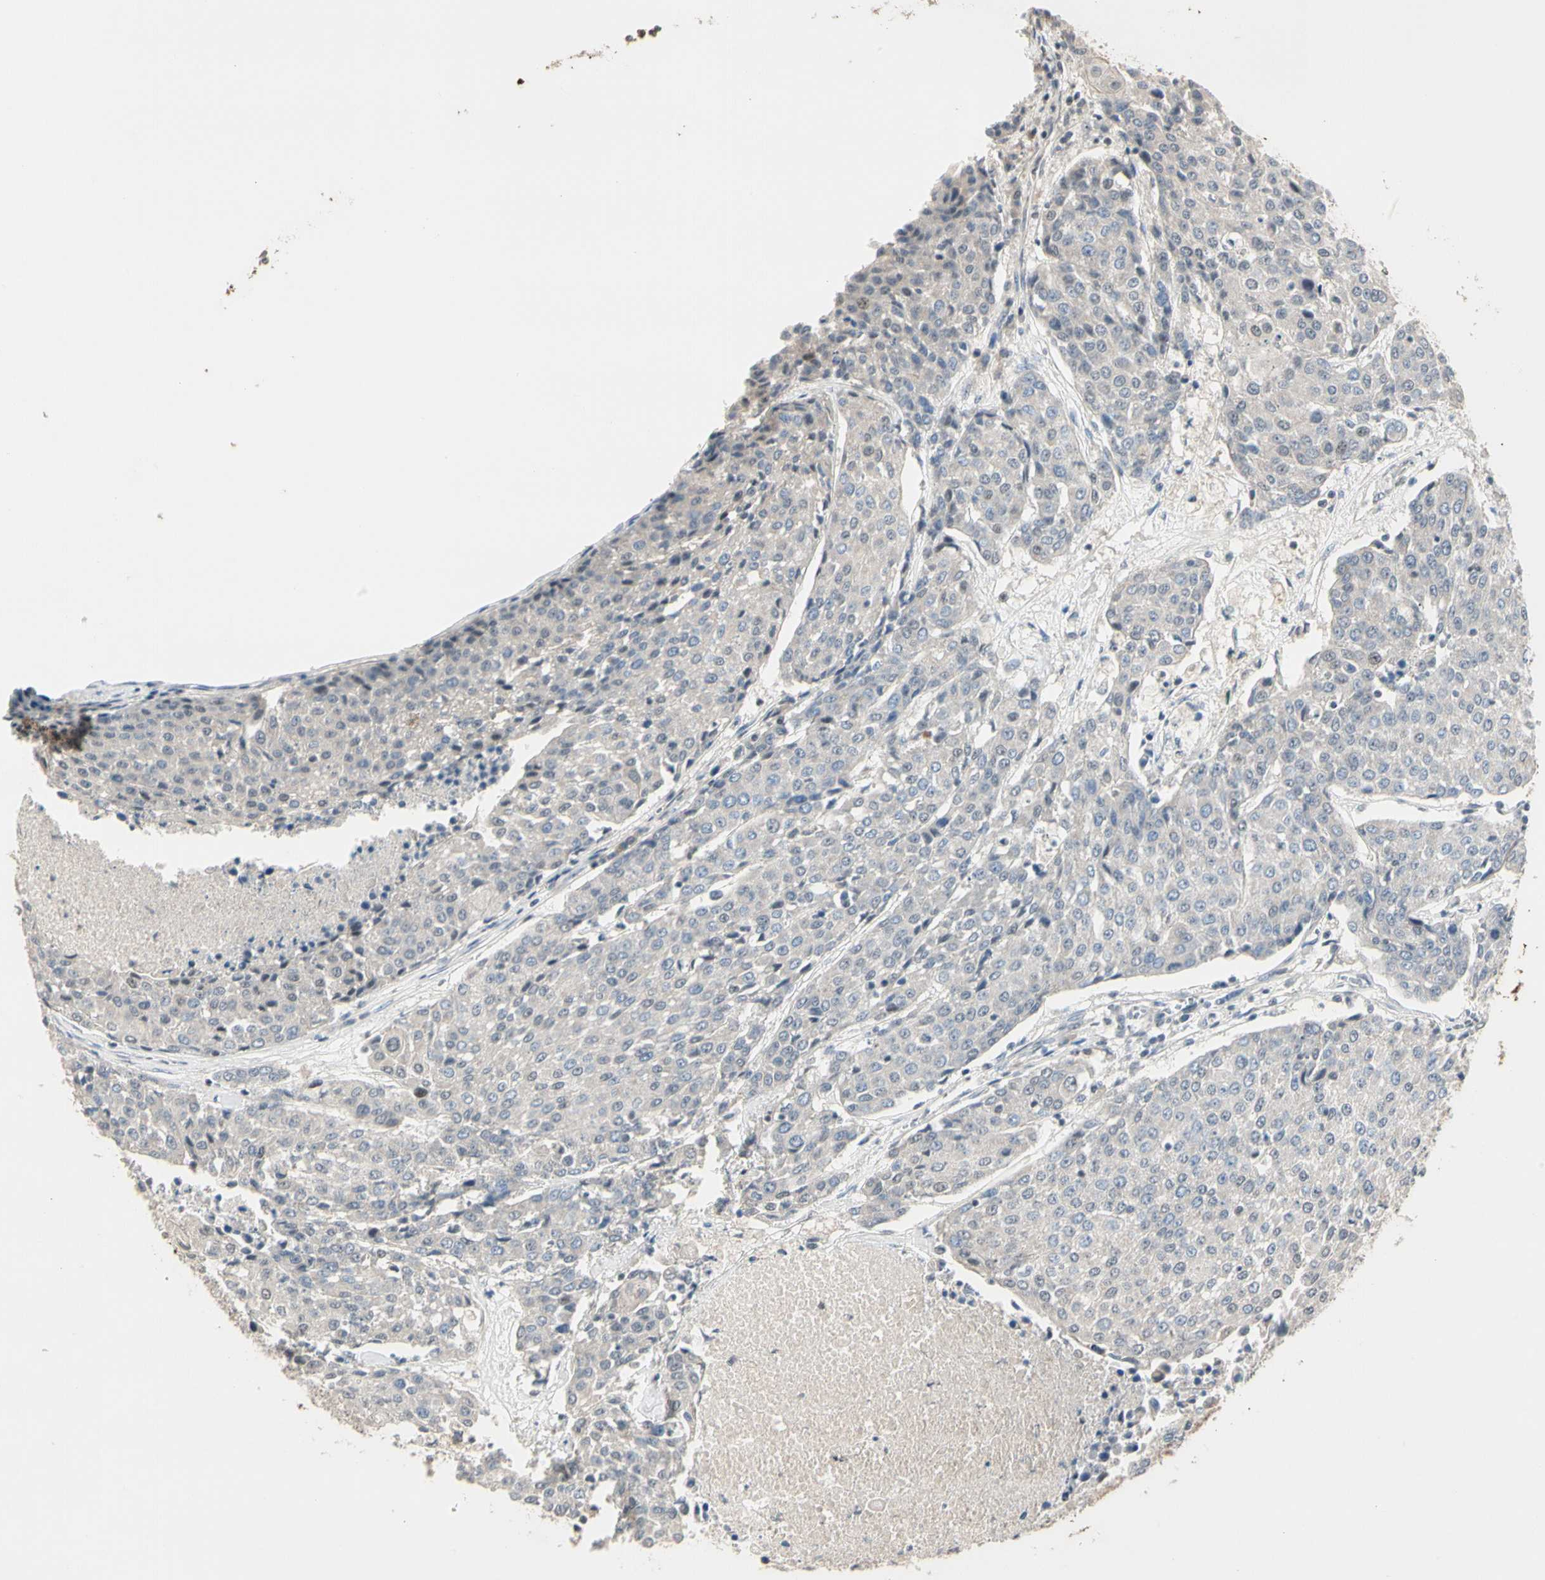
{"staining": {"intensity": "negative", "quantity": "none", "location": "none"}, "tissue": "urothelial cancer", "cell_type": "Tumor cells", "image_type": "cancer", "snomed": [{"axis": "morphology", "description": "Urothelial carcinoma, High grade"}, {"axis": "topography", "description": "Urinary bladder"}], "caption": "An immunohistochemistry micrograph of urothelial cancer is shown. There is no staining in tumor cells of urothelial cancer. Nuclei are stained in blue.", "gene": "GREM1", "patient": {"sex": "female", "age": 85}}